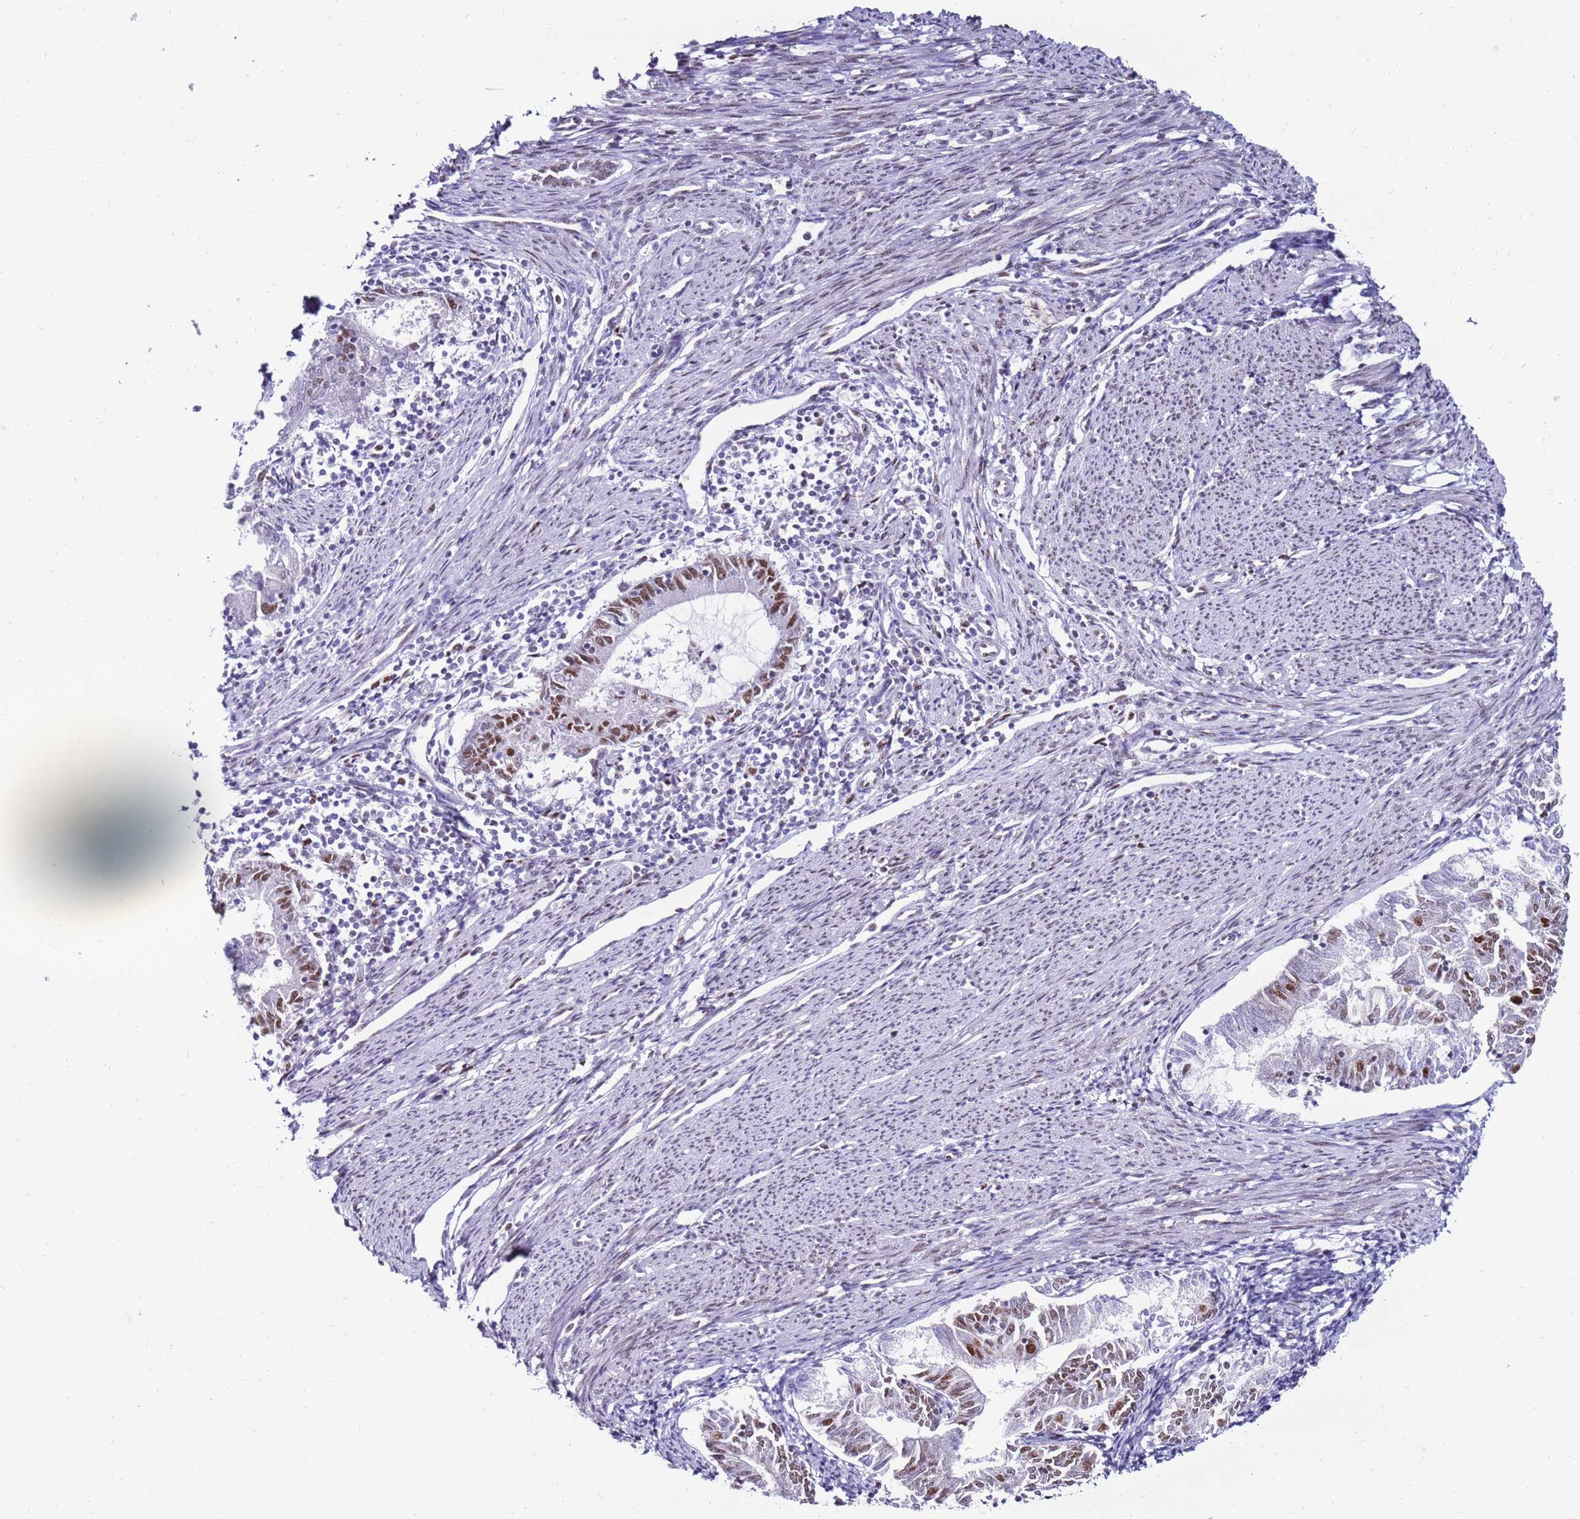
{"staining": {"intensity": "moderate", "quantity": "25%-75%", "location": "nuclear"}, "tissue": "endometrial cancer", "cell_type": "Tumor cells", "image_type": "cancer", "snomed": [{"axis": "morphology", "description": "Adenocarcinoma, NOS"}, {"axis": "topography", "description": "Endometrium"}], "caption": "Tumor cells reveal moderate nuclear positivity in about 25%-75% of cells in endometrial adenocarcinoma.", "gene": "KPNA4", "patient": {"sex": "female", "age": 79}}